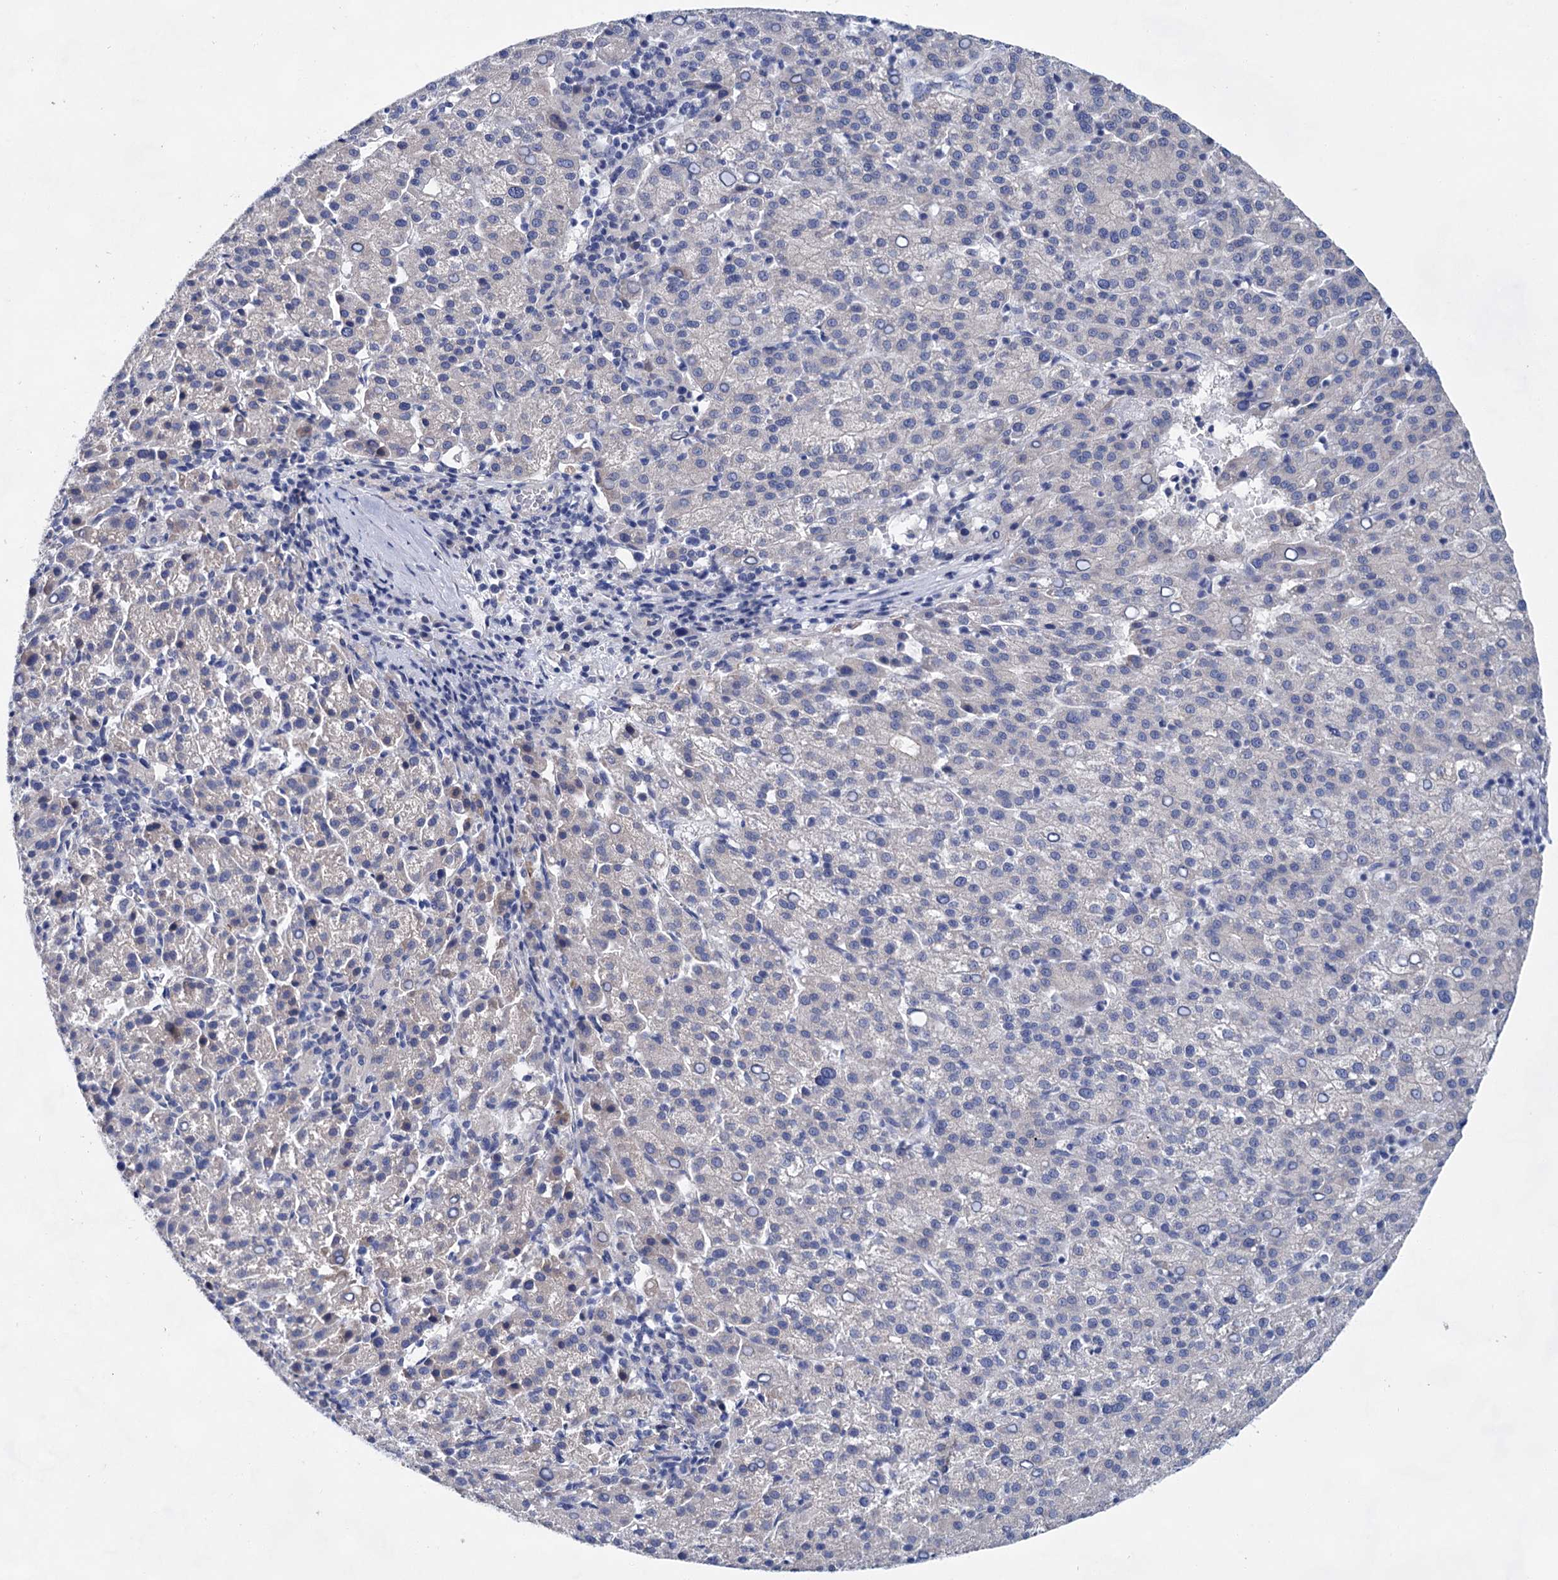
{"staining": {"intensity": "negative", "quantity": "none", "location": "none"}, "tissue": "liver cancer", "cell_type": "Tumor cells", "image_type": "cancer", "snomed": [{"axis": "morphology", "description": "Carcinoma, Hepatocellular, NOS"}, {"axis": "topography", "description": "Liver"}], "caption": "Human liver cancer stained for a protein using IHC exhibits no expression in tumor cells.", "gene": "MORN3", "patient": {"sex": "female", "age": 58}}